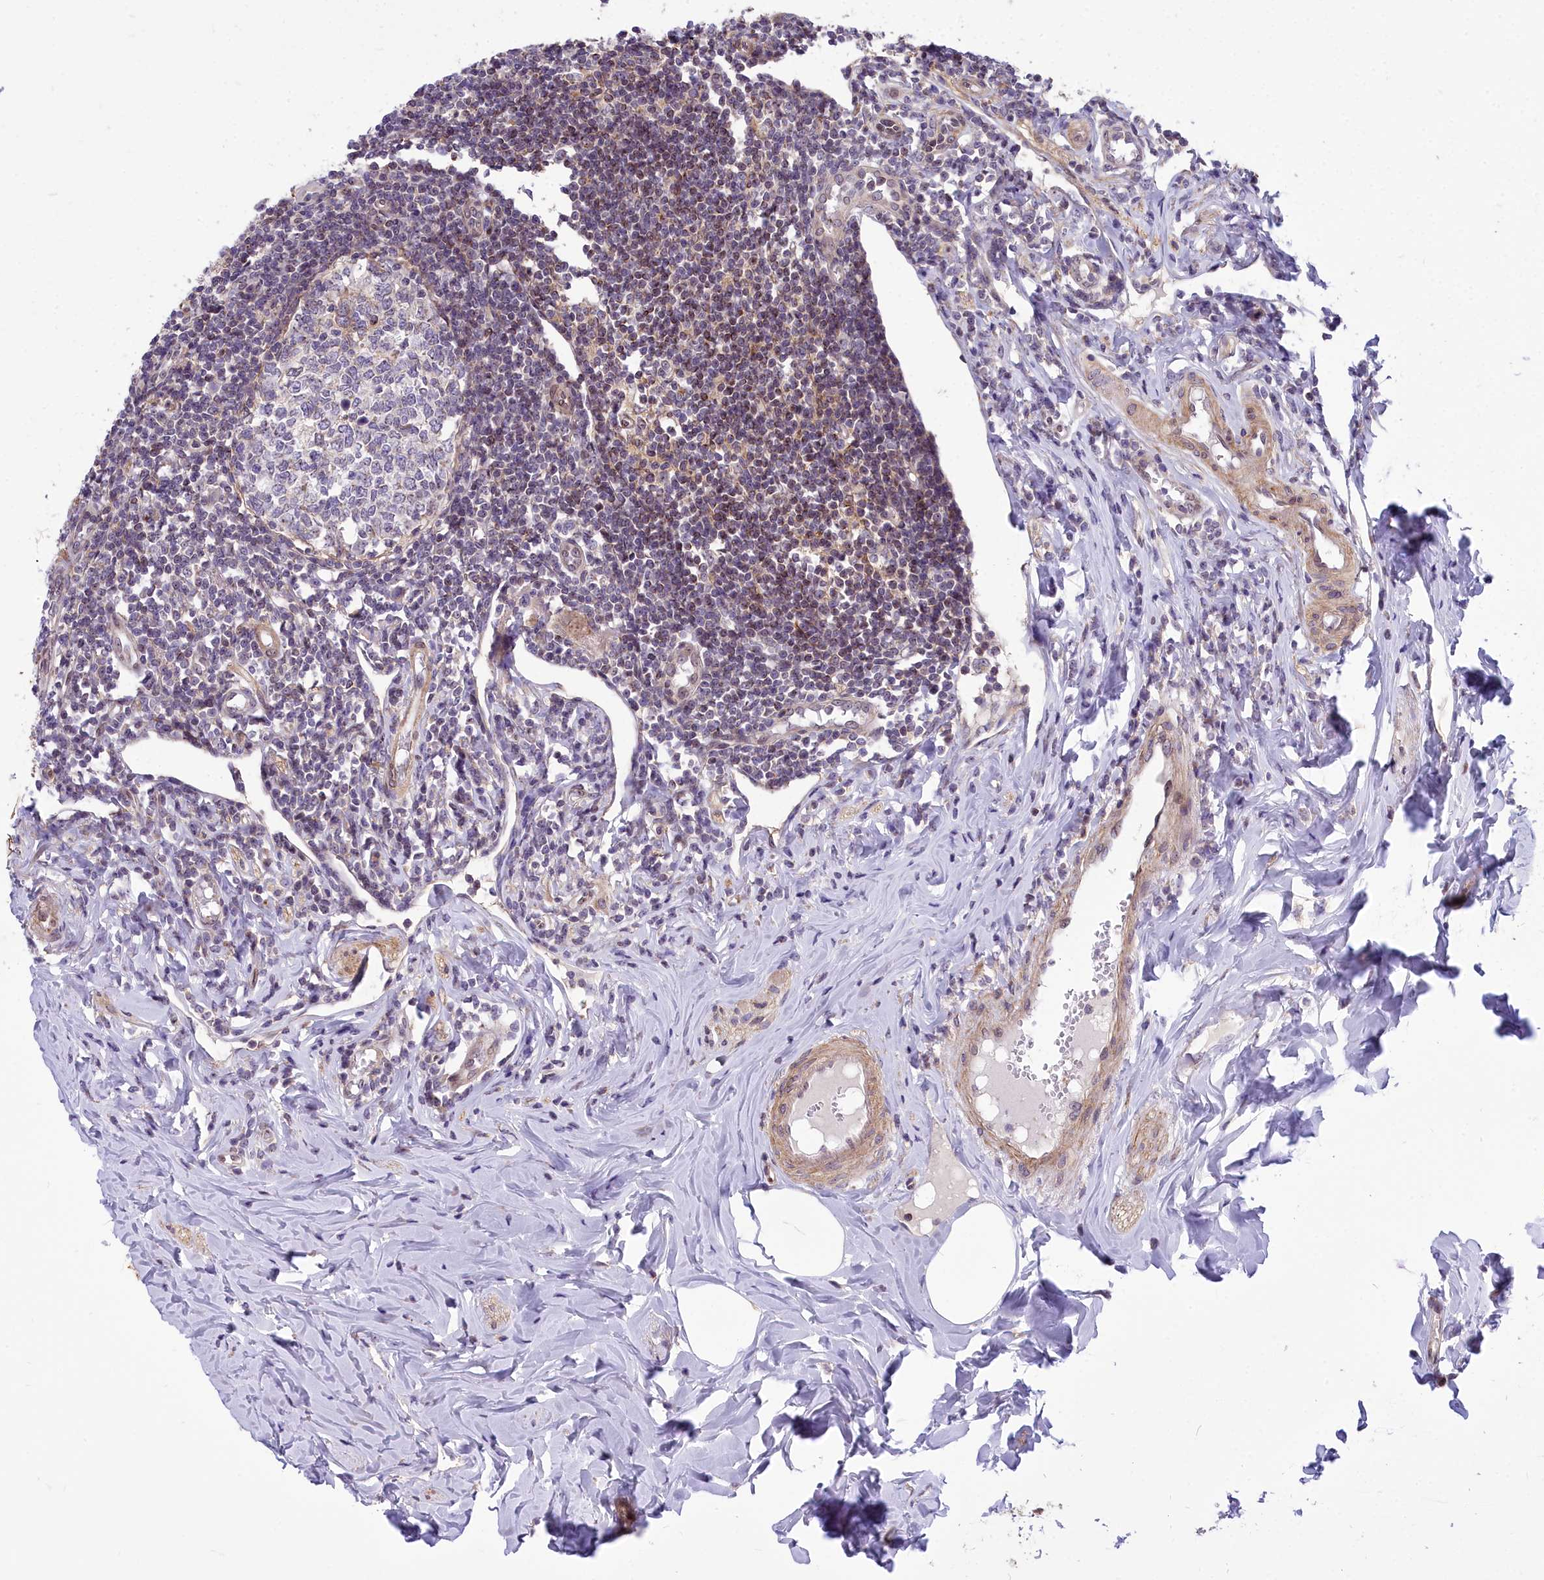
{"staining": {"intensity": "strong", "quantity": ">75%", "location": "cytoplasmic/membranous"}, "tissue": "appendix", "cell_type": "Glandular cells", "image_type": "normal", "snomed": [{"axis": "morphology", "description": "Normal tissue, NOS"}, {"axis": "topography", "description": "Appendix"}], "caption": "A high amount of strong cytoplasmic/membranous staining is seen in approximately >75% of glandular cells in normal appendix.", "gene": "ABCB8", "patient": {"sex": "female", "age": 33}}